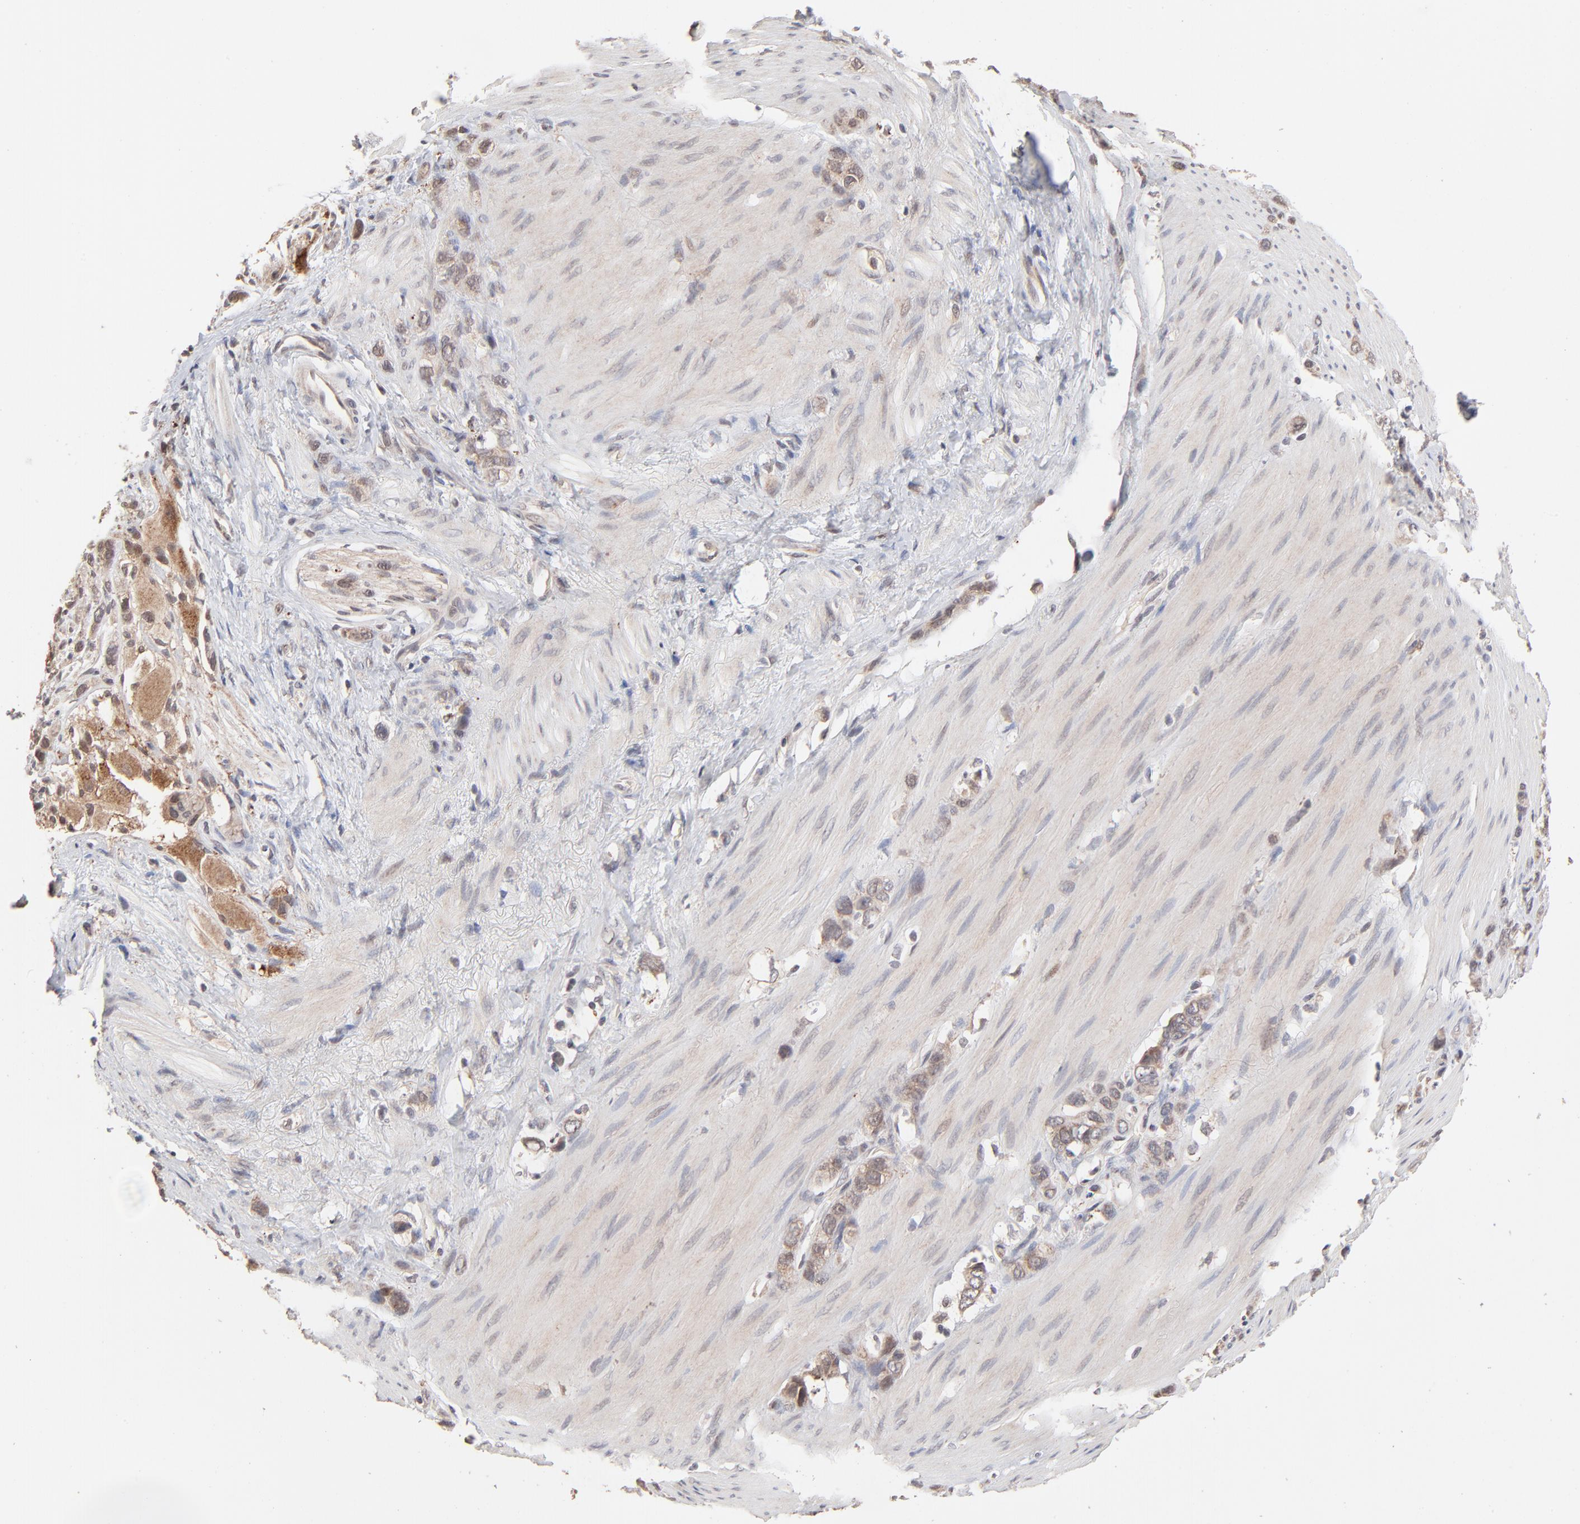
{"staining": {"intensity": "weak", "quantity": "25%-75%", "location": "cytoplasmic/membranous"}, "tissue": "stomach cancer", "cell_type": "Tumor cells", "image_type": "cancer", "snomed": [{"axis": "morphology", "description": "Normal tissue, NOS"}, {"axis": "morphology", "description": "Adenocarcinoma, NOS"}, {"axis": "morphology", "description": "Adenocarcinoma, High grade"}, {"axis": "topography", "description": "Stomach, upper"}, {"axis": "topography", "description": "Stomach"}], "caption": "IHC micrograph of neoplastic tissue: stomach cancer stained using immunohistochemistry (IHC) demonstrates low levels of weak protein expression localized specifically in the cytoplasmic/membranous of tumor cells, appearing as a cytoplasmic/membranous brown color.", "gene": "MSL2", "patient": {"sex": "female", "age": 65}}